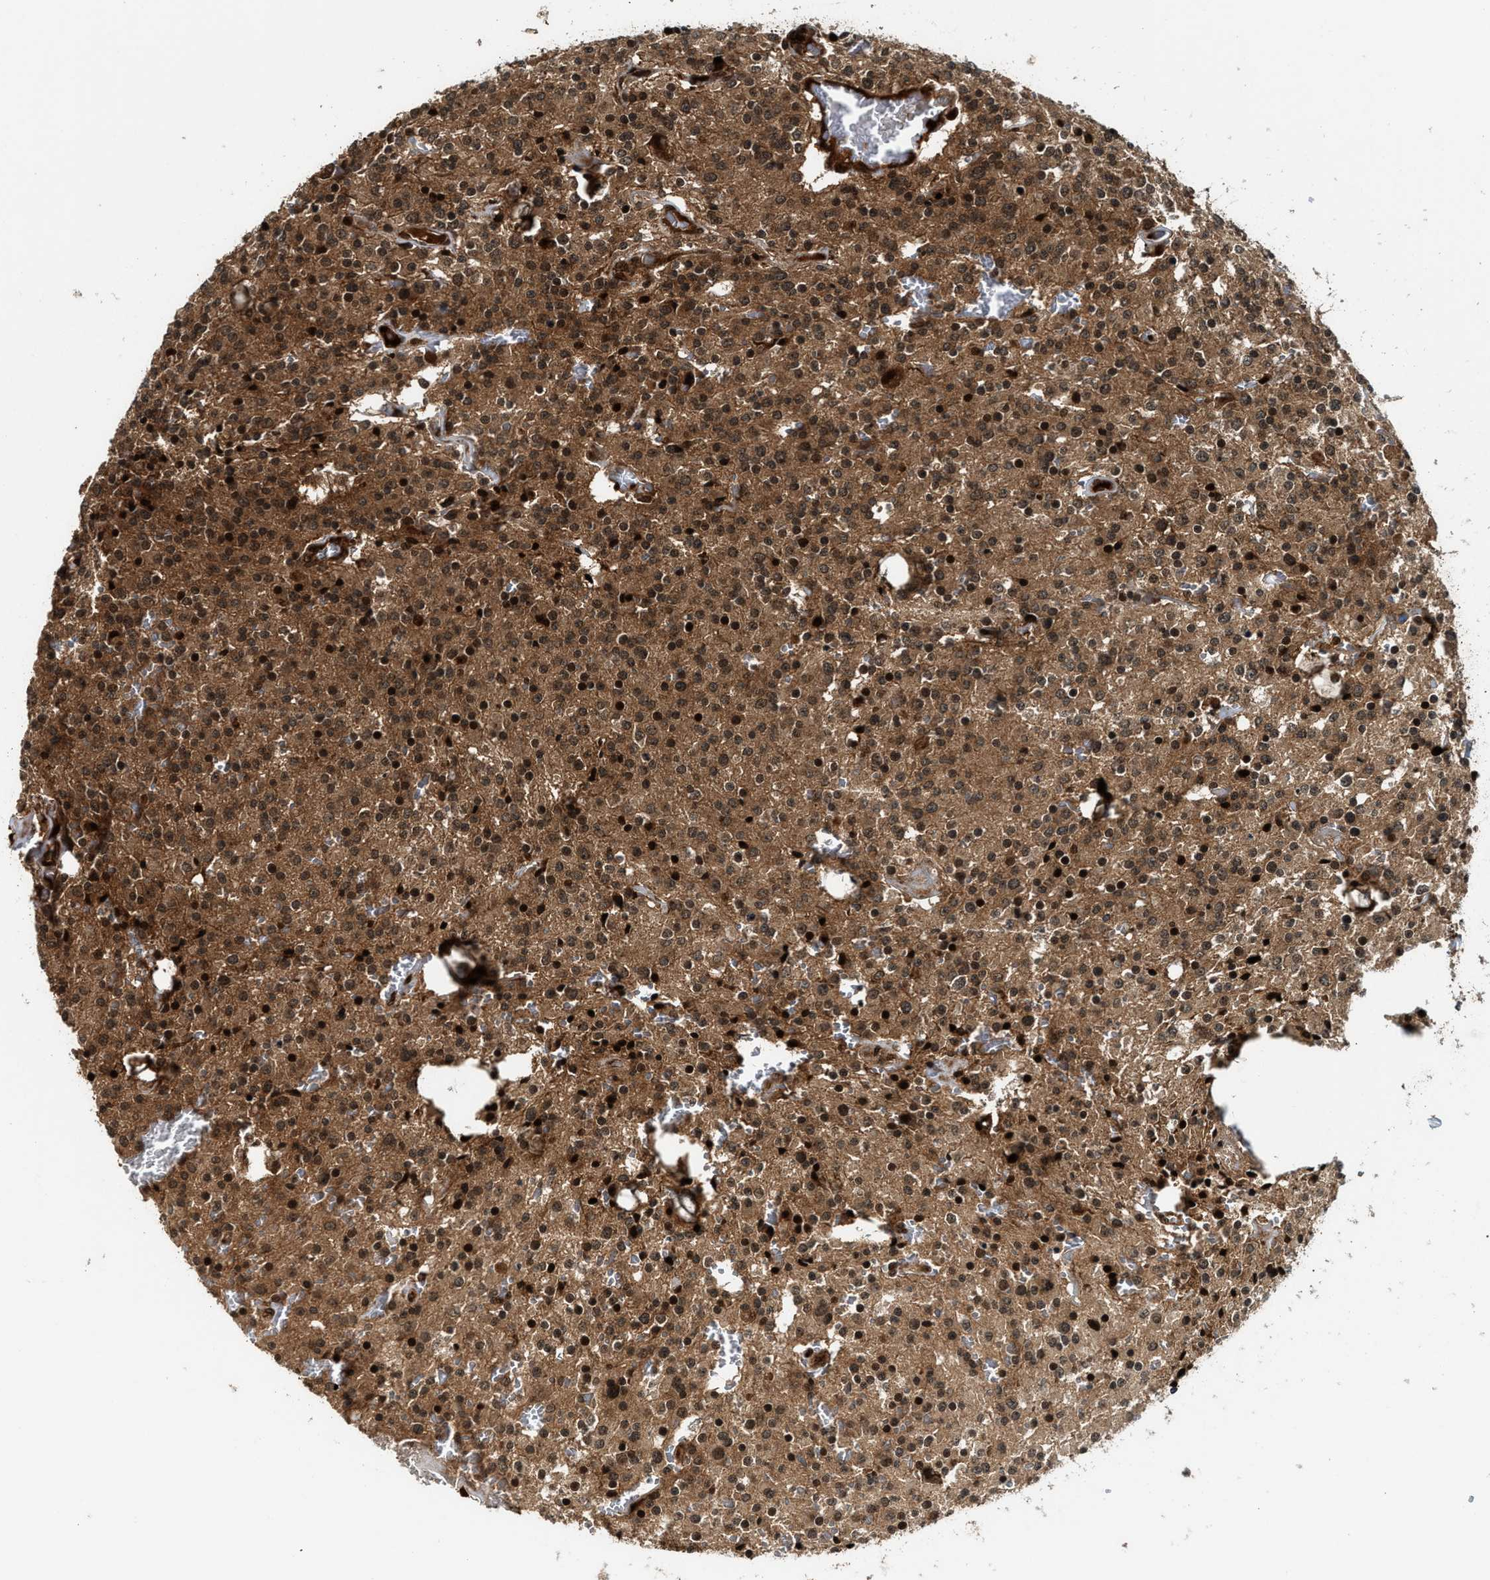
{"staining": {"intensity": "strong", "quantity": ">75%", "location": "cytoplasmic/membranous,nuclear"}, "tissue": "glioma", "cell_type": "Tumor cells", "image_type": "cancer", "snomed": [{"axis": "morphology", "description": "Glioma, malignant, Low grade"}, {"axis": "topography", "description": "Brain"}], "caption": "IHC of malignant low-grade glioma demonstrates high levels of strong cytoplasmic/membranous and nuclear positivity in approximately >75% of tumor cells.", "gene": "MDM2", "patient": {"sex": "male", "age": 58}}